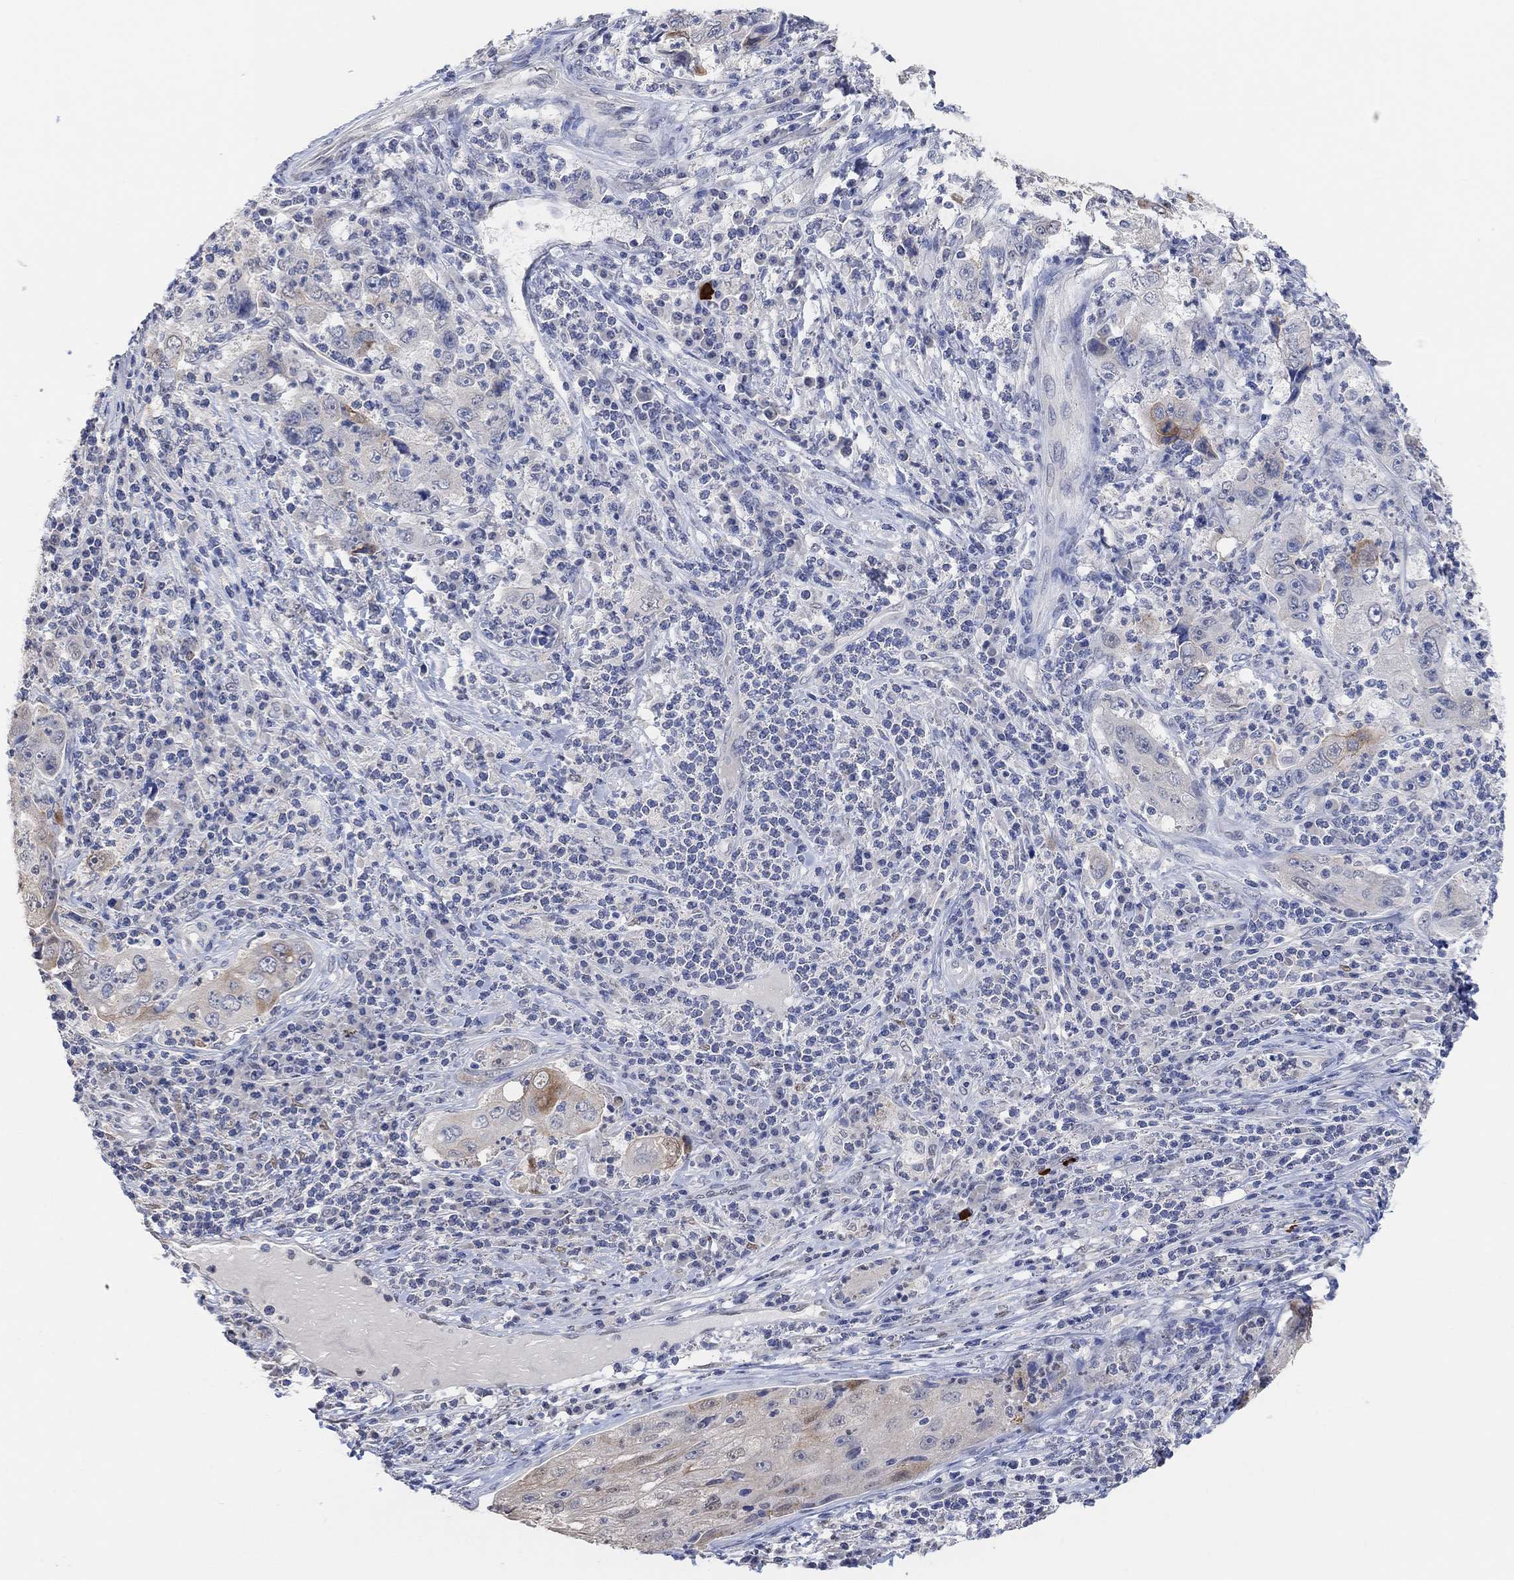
{"staining": {"intensity": "strong", "quantity": "<25%", "location": "cytoplasmic/membranous"}, "tissue": "cervical cancer", "cell_type": "Tumor cells", "image_type": "cancer", "snomed": [{"axis": "morphology", "description": "Squamous cell carcinoma, NOS"}, {"axis": "topography", "description": "Cervix"}], "caption": "This histopathology image exhibits immunohistochemistry staining of human cervical cancer (squamous cell carcinoma), with medium strong cytoplasmic/membranous positivity in approximately <25% of tumor cells.", "gene": "MUC1", "patient": {"sex": "female", "age": 36}}